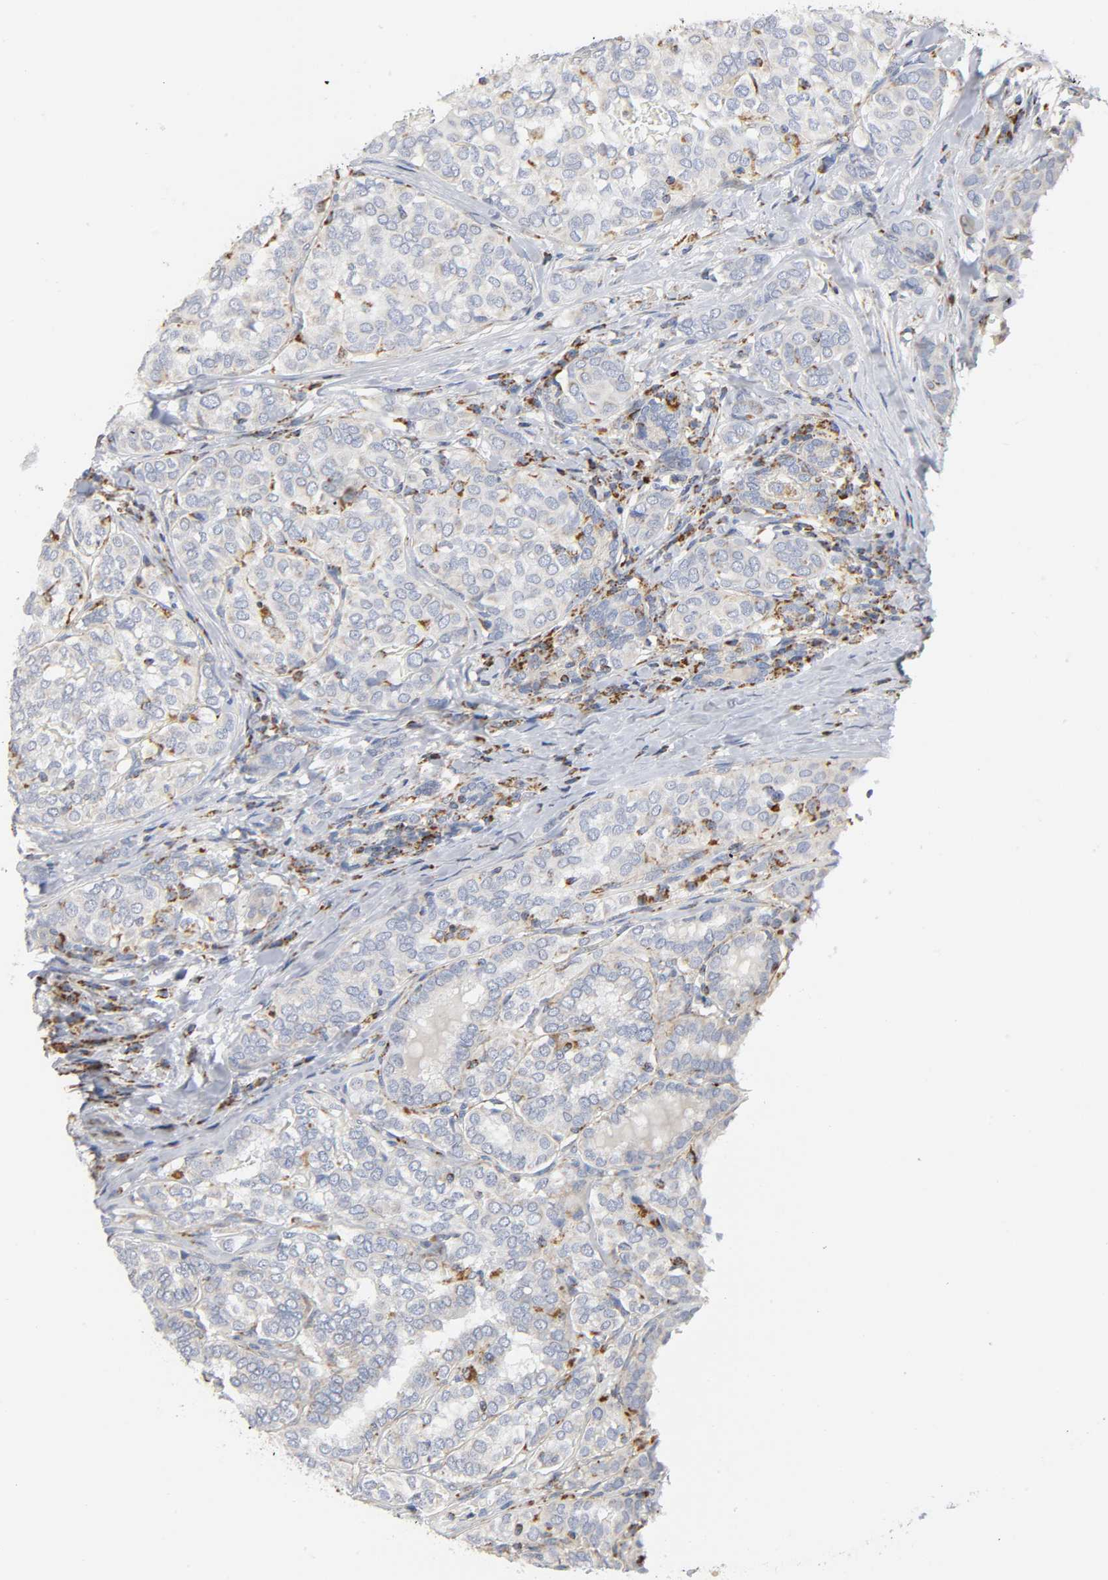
{"staining": {"intensity": "weak", "quantity": "<25%", "location": "cytoplasmic/membranous"}, "tissue": "thyroid cancer", "cell_type": "Tumor cells", "image_type": "cancer", "snomed": [{"axis": "morphology", "description": "Papillary adenocarcinoma, NOS"}, {"axis": "topography", "description": "Thyroid gland"}], "caption": "IHC of thyroid papillary adenocarcinoma exhibits no staining in tumor cells.", "gene": "BAK1", "patient": {"sex": "female", "age": 30}}